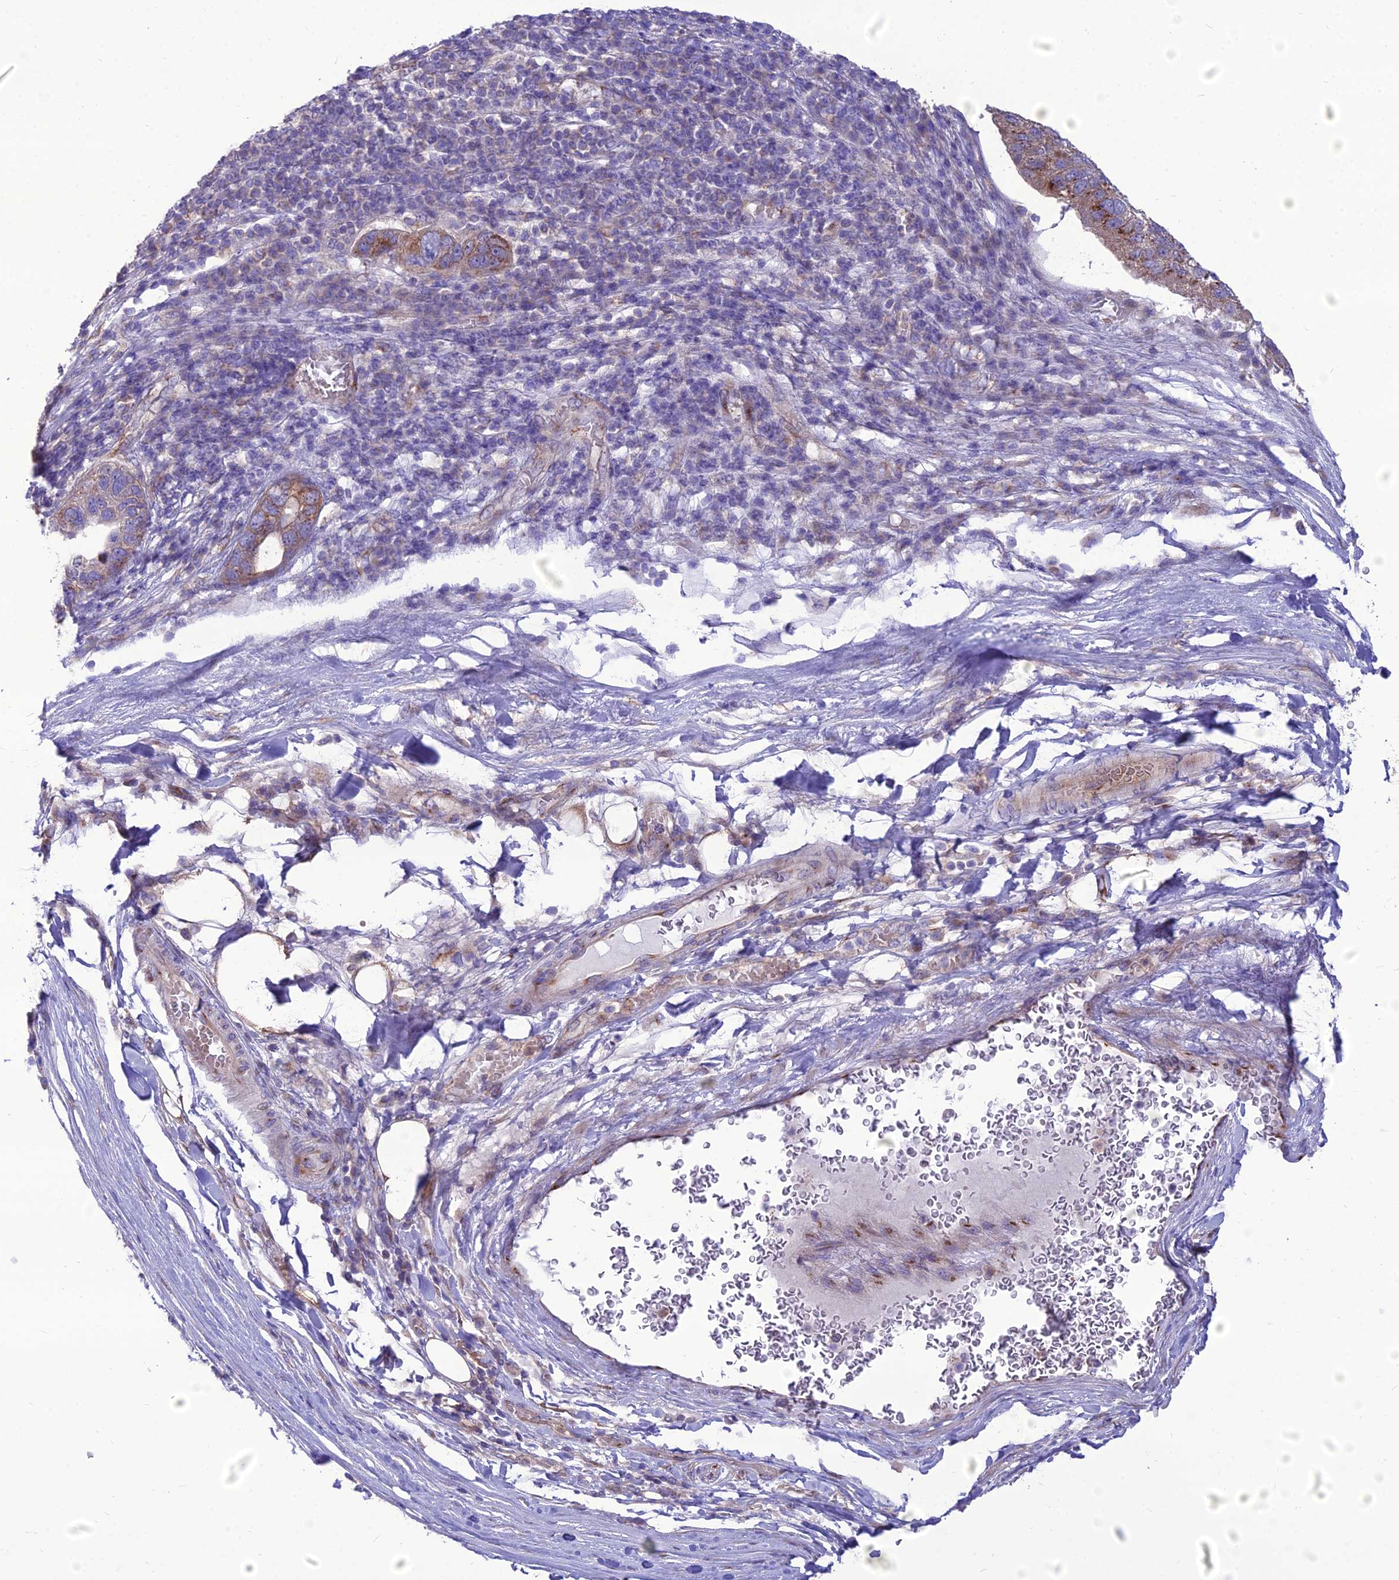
{"staining": {"intensity": "moderate", "quantity": "25%-75%", "location": "cytoplasmic/membranous"}, "tissue": "pancreatic cancer", "cell_type": "Tumor cells", "image_type": "cancer", "snomed": [{"axis": "morphology", "description": "Adenocarcinoma, NOS"}, {"axis": "topography", "description": "Pancreas"}], "caption": "Pancreatic cancer (adenocarcinoma) stained for a protein (brown) demonstrates moderate cytoplasmic/membranous positive staining in approximately 25%-75% of tumor cells.", "gene": "SPRYD7", "patient": {"sex": "female", "age": 61}}